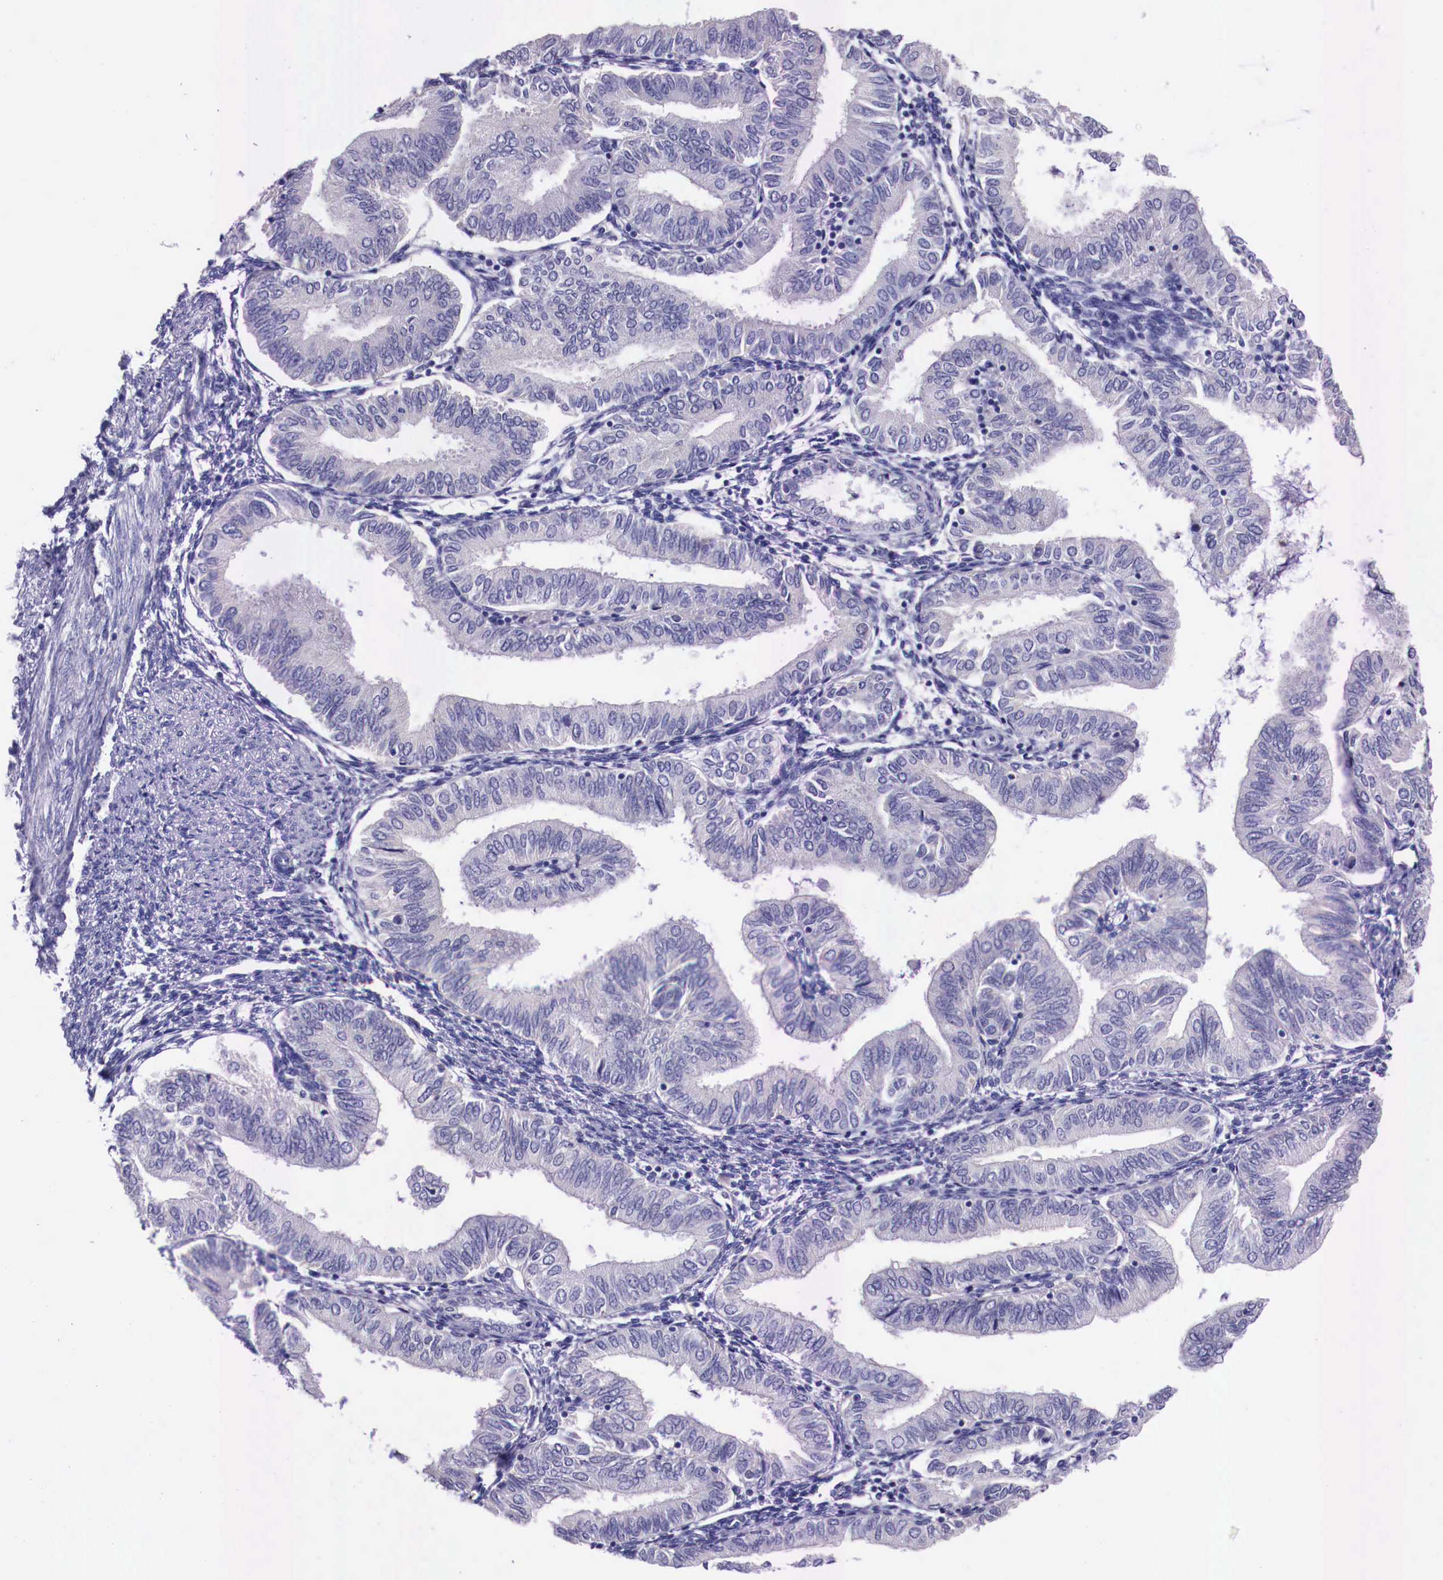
{"staining": {"intensity": "negative", "quantity": "none", "location": "none"}, "tissue": "endometrial cancer", "cell_type": "Tumor cells", "image_type": "cancer", "snomed": [{"axis": "morphology", "description": "Adenocarcinoma, NOS"}, {"axis": "topography", "description": "Endometrium"}], "caption": "DAB immunohistochemical staining of endometrial cancer (adenocarcinoma) shows no significant expression in tumor cells.", "gene": "GRIPAP1", "patient": {"sex": "female", "age": 51}}